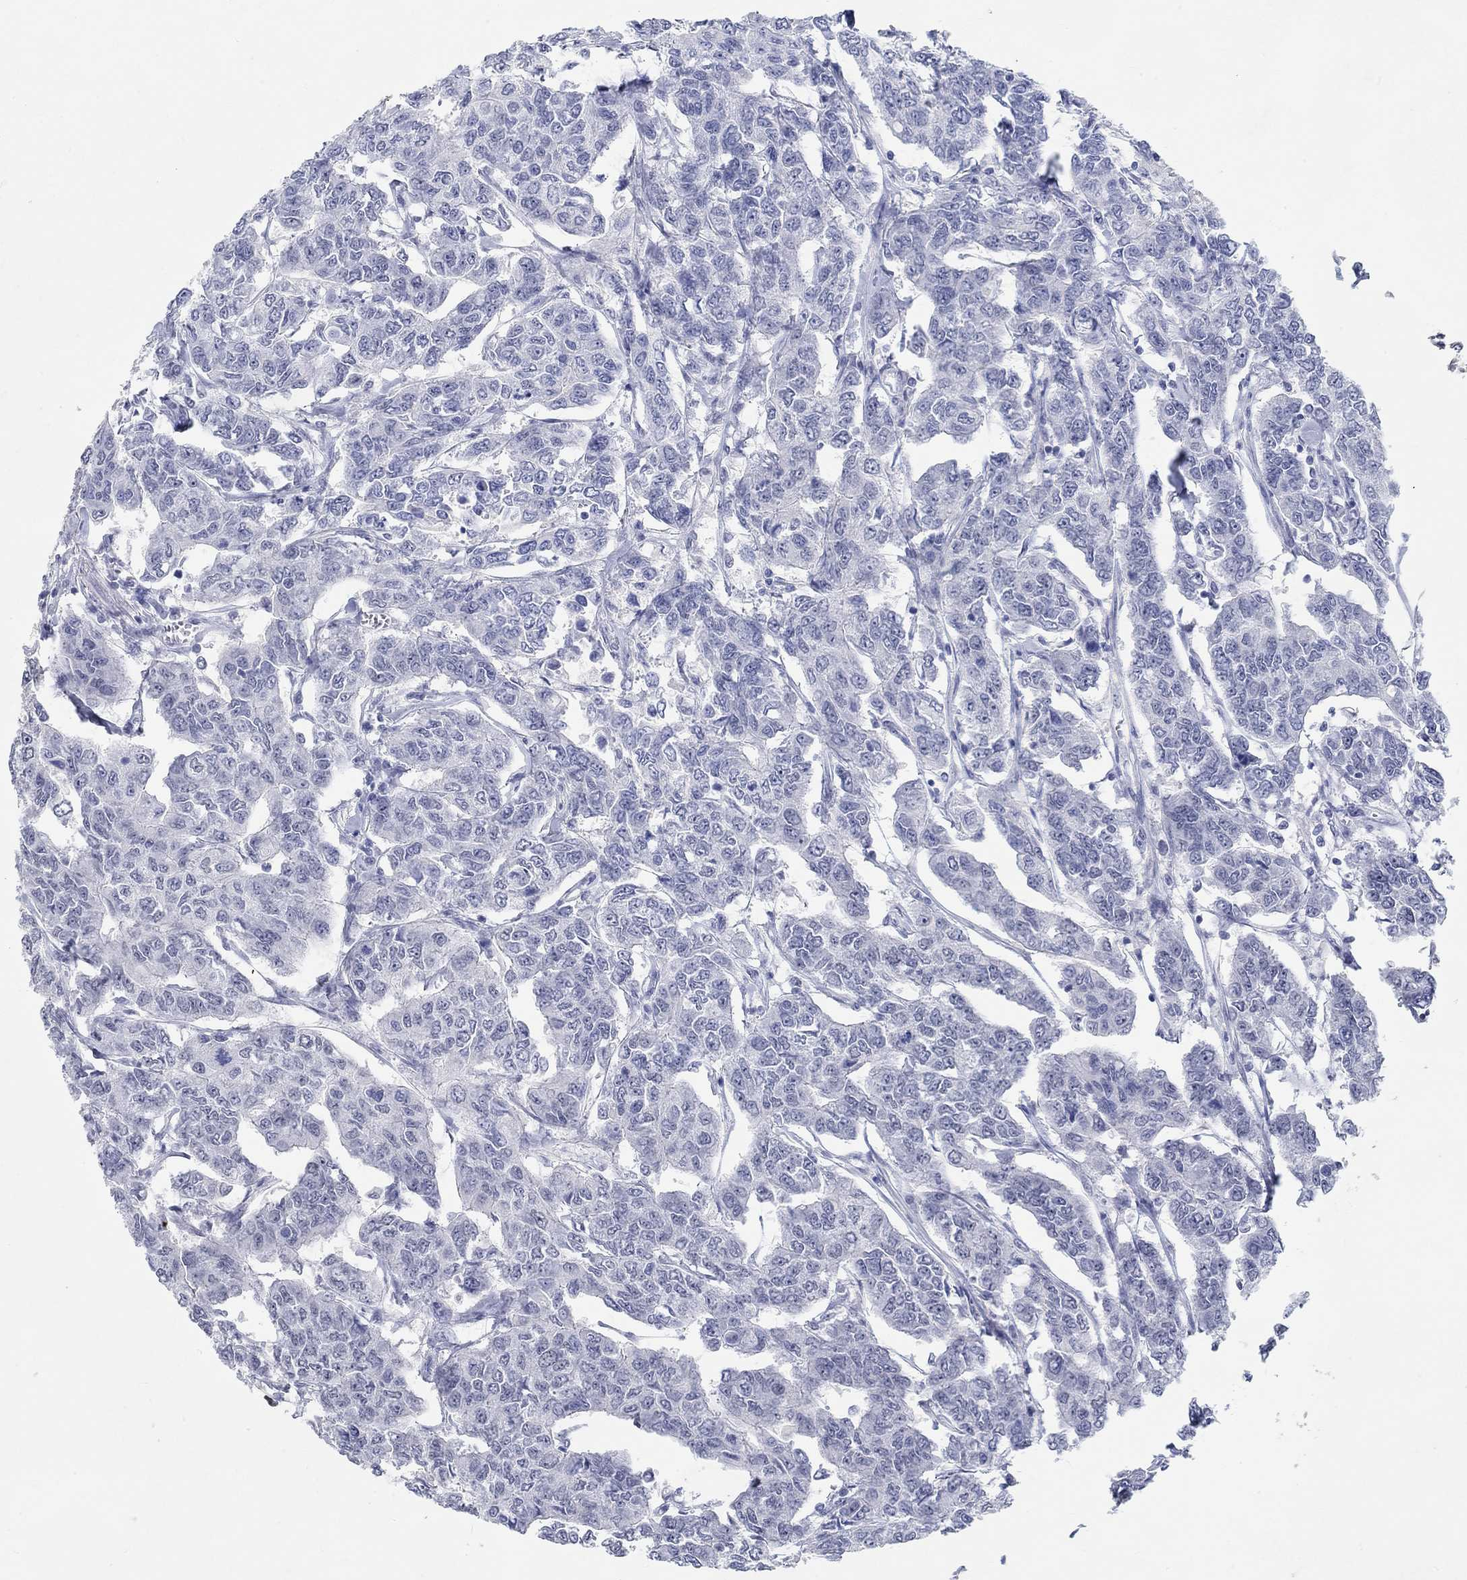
{"staining": {"intensity": "negative", "quantity": "none", "location": "none"}, "tissue": "breast cancer", "cell_type": "Tumor cells", "image_type": "cancer", "snomed": [{"axis": "morphology", "description": "Duct carcinoma"}, {"axis": "topography", "description": "Breast"}], "caption": "Immunohistochemistry (IHC) micrograph of neoplastic tissue: human breast cancer stained with DAB reveals no significant protein staining in tumor cells.", "gene": "ANKS1B", "patient": {"sex": "female", "age": 88}}